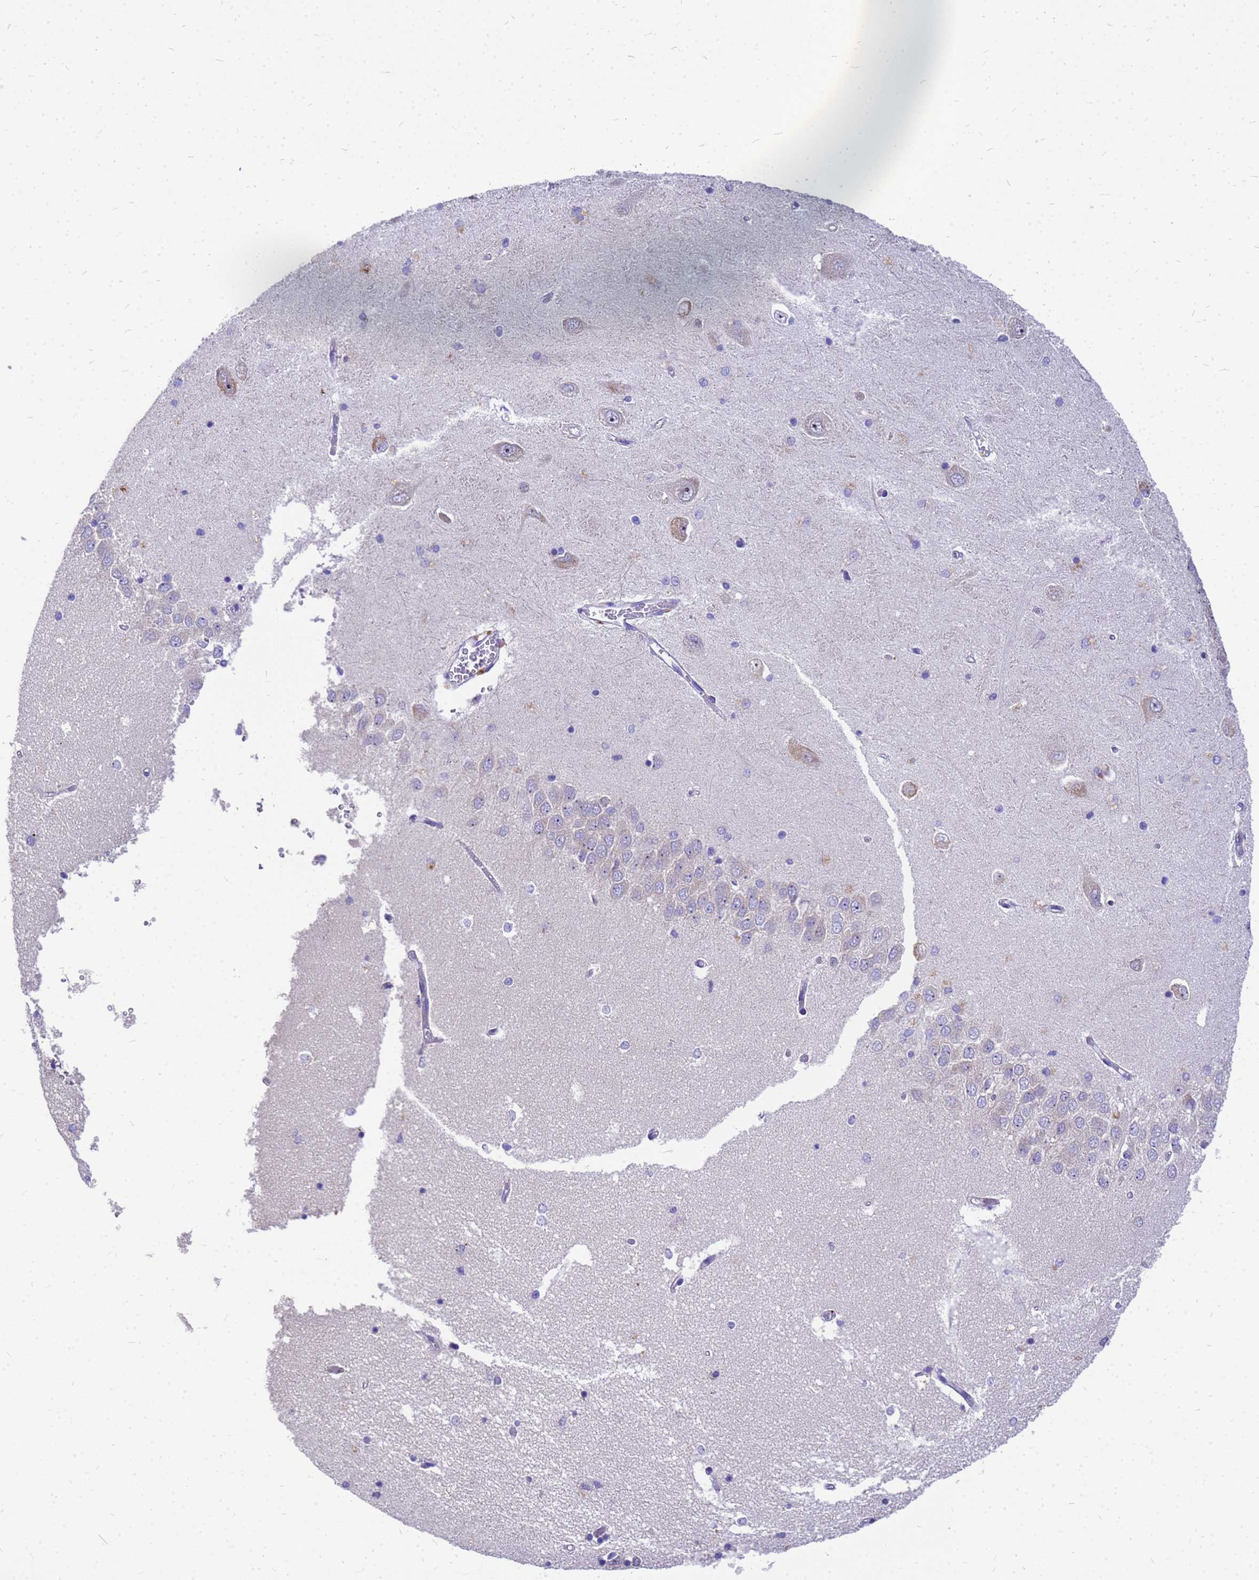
{"staining": {"intensity": "negative", "quantity": "none", "location": "none"}, "tissue": "hippocampus", "cell_type": "Glial cells", "image_type": "normal", "snomed": [{"axis": "morphology", "description": "Normal tissue, NOS"}, {"axis": "topography", "description": "Hippocampus"}], "caption": "A micrograph of human hippocampus is negative for staining in glial cells.", "gene": "POP7", "patient": {"sex": "male", "age": 45}}